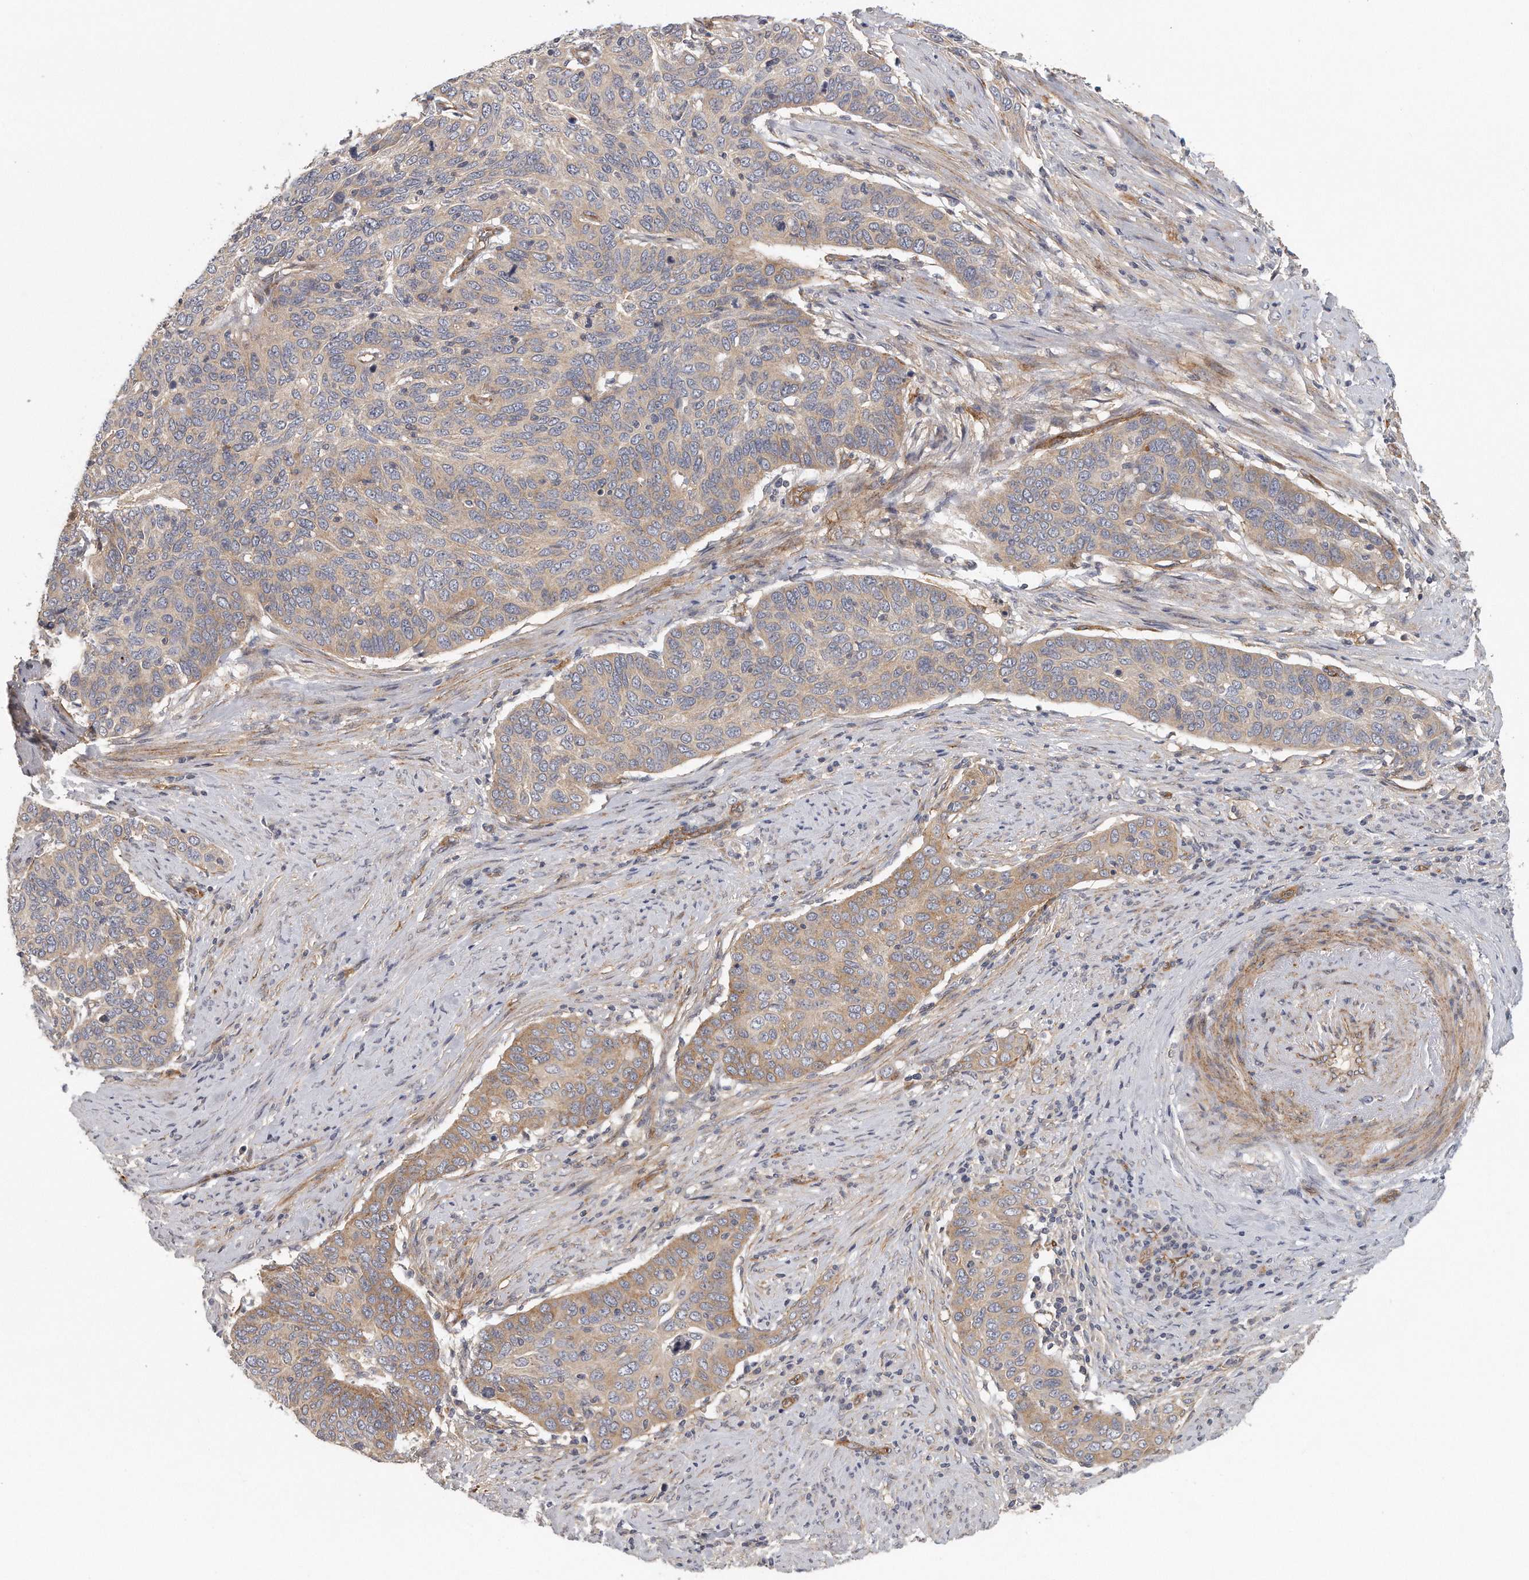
{"staining": {"intensity": "moderate", "quantity": ">75%", "location": "cytoplasmic/membranous"}, "tissue": "cervical cancer", "cell_type": "Tumor cells", "image_type": "cancer", "snomed": [{"axis": "morphology", "description": "Squamous cell carcinoma, NOS"}, {"axis": "topography", "description": "Cervix"}], "caption": "Cervical cancer stained for a protein demonstrates moderate cytoplasmic/membranous positivity in tumor cells. The protein of interest is stained brown, and the nuclei are stained in blue (DAB (3,3'-diaminobenzidine) IHC with brightfield microscopy, high magnification).", "gene": "MTERF4", "patient": {"sex": "female", "age": 60}}